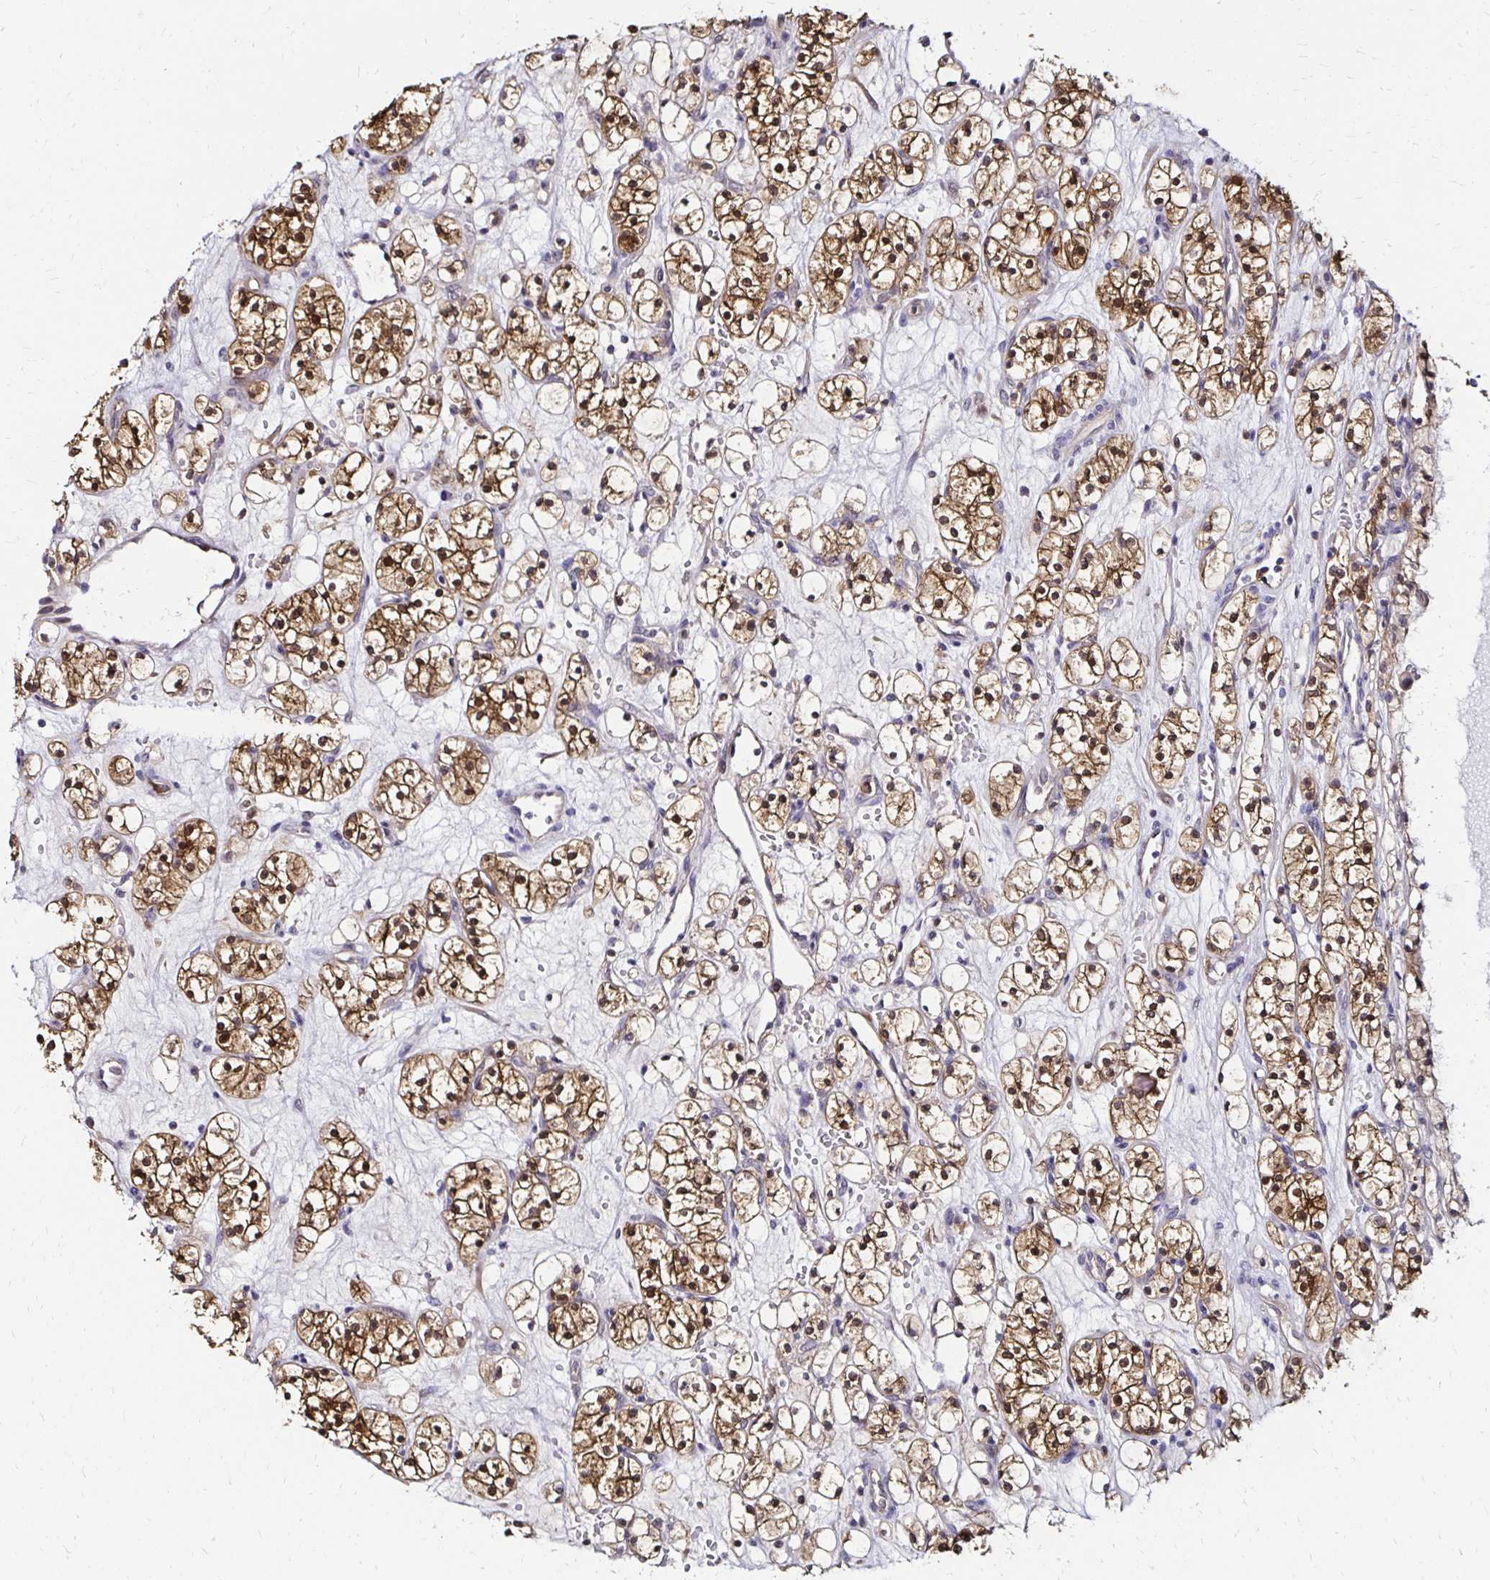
{"staining": {"intensity": "moderate", "quantity": ">75%", "location": "cytoplasmic/membranous,nuclear"}, "tissue": "renal cancer", "cell_type": "Tumor cells", "image_type": "cancer", "snomed": [{"axis": "morphology", "description": "Adenocarcinoma, NOS"}, {"axis": "topography", "description": "Kidney"}], "caption": "Renal cancer tissue reveals moderate cytoplasmic/membranous and nuclear staining in about >75% of tumor cells The staining is performed using DAB (3,3'-diaminobenzidine) brown chromogen to label protein expression. The nuclei are counter-stained blue using hematoxylin.", "gene": "TXN", "patient": {"sex": "female", "age": 60}}